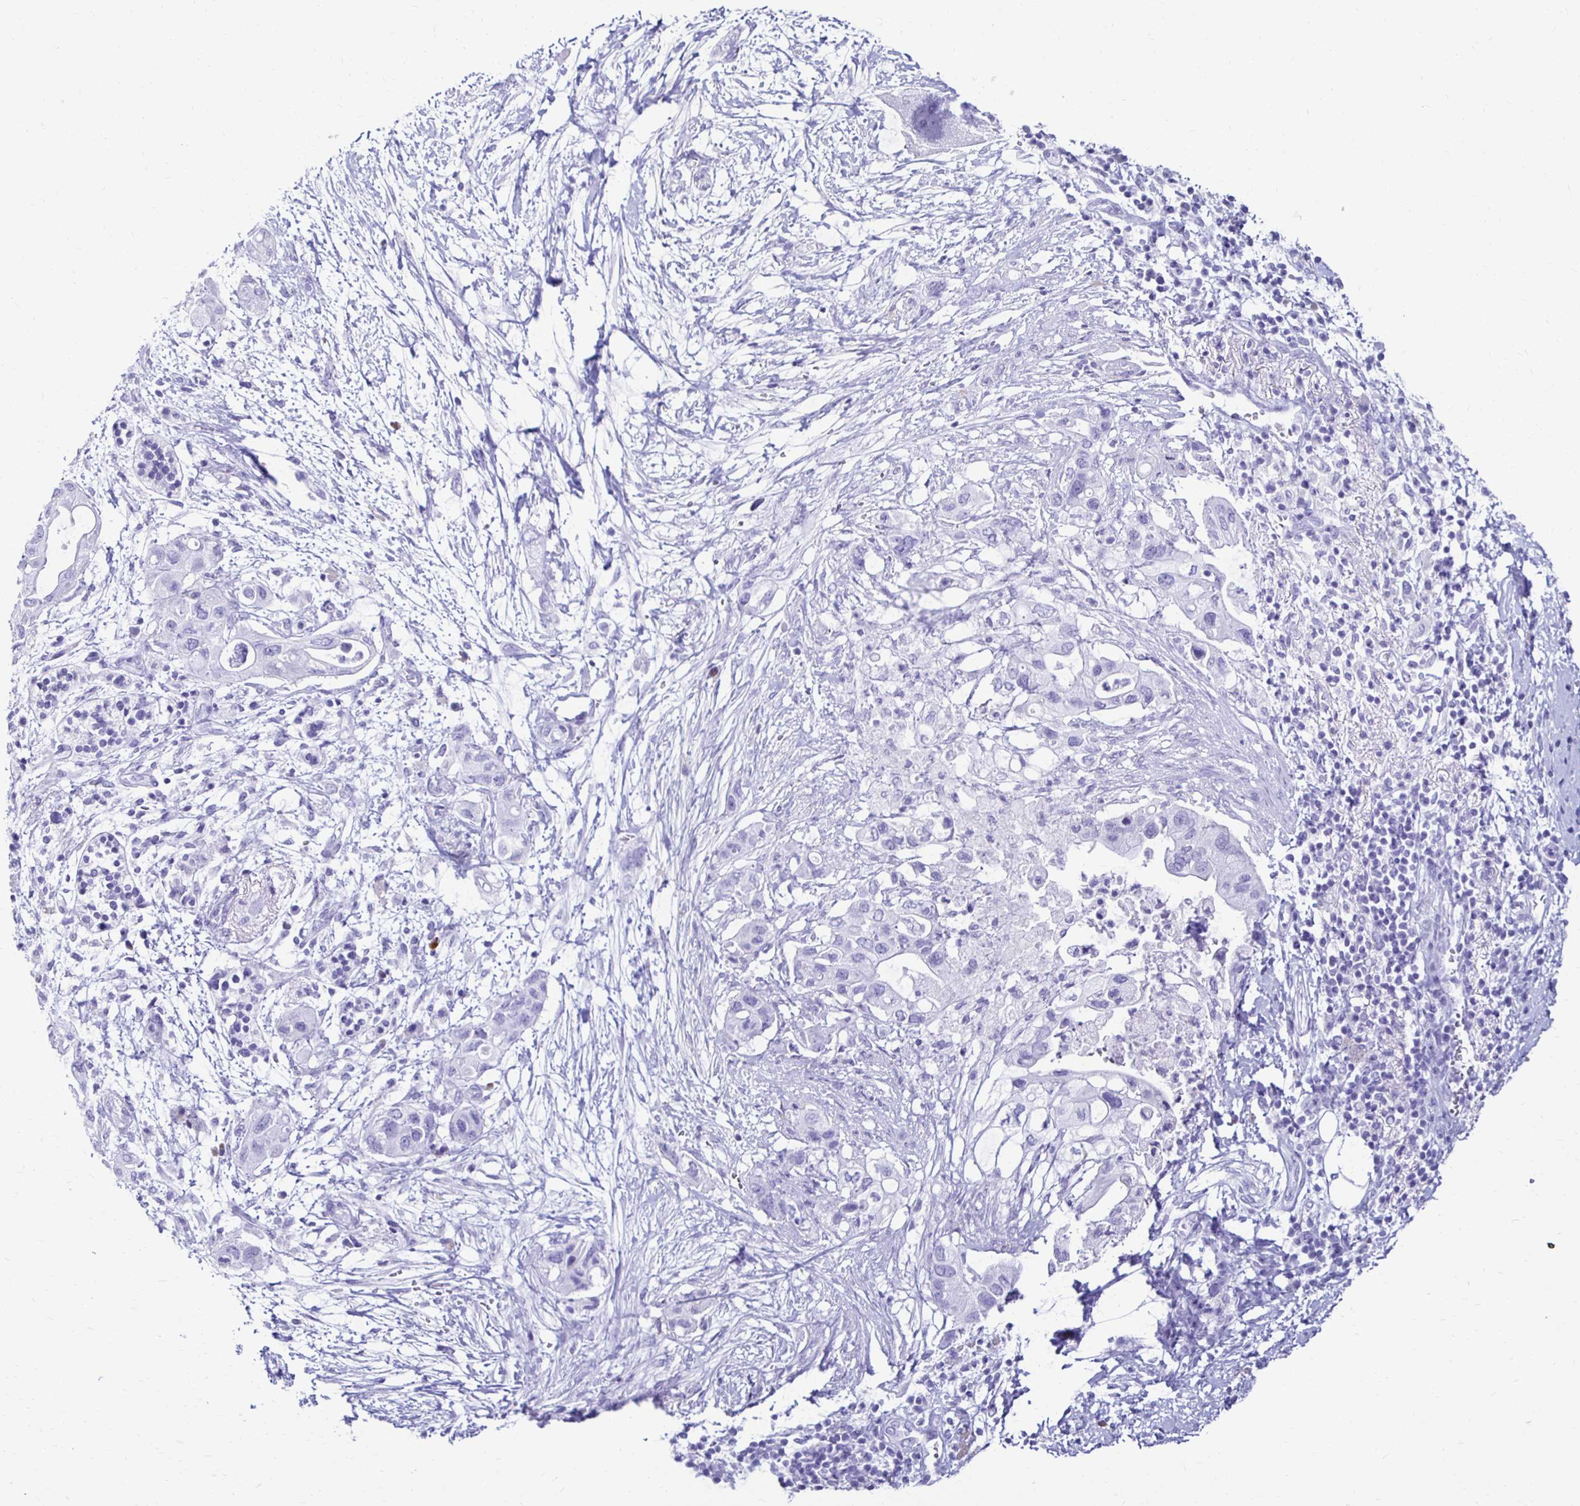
{"staining": {"intensity": "negative", "quantity": "none", "location": "none"}, "tissue": "pancreatic cancer", "cell_type": "Tumor cells", "image_type": "cancer", "snomed": [{"axis": "morphology", "description": "Adenocarcinoma, NOS"}, {"axis": "topography", "description": "Pancreas"}], "caption": "Tumor cells show no significant positivity in pancreatic adenocarcinoma. The staining was performed using DAB (3,3'-diaminobenzidine) to visualize the protein expression in brown, while the nuclei were stained in blue with hematoxylin (Magnification: 20x).", "gene": "CST5", "patient": {"sex": "female", "age": 72}}